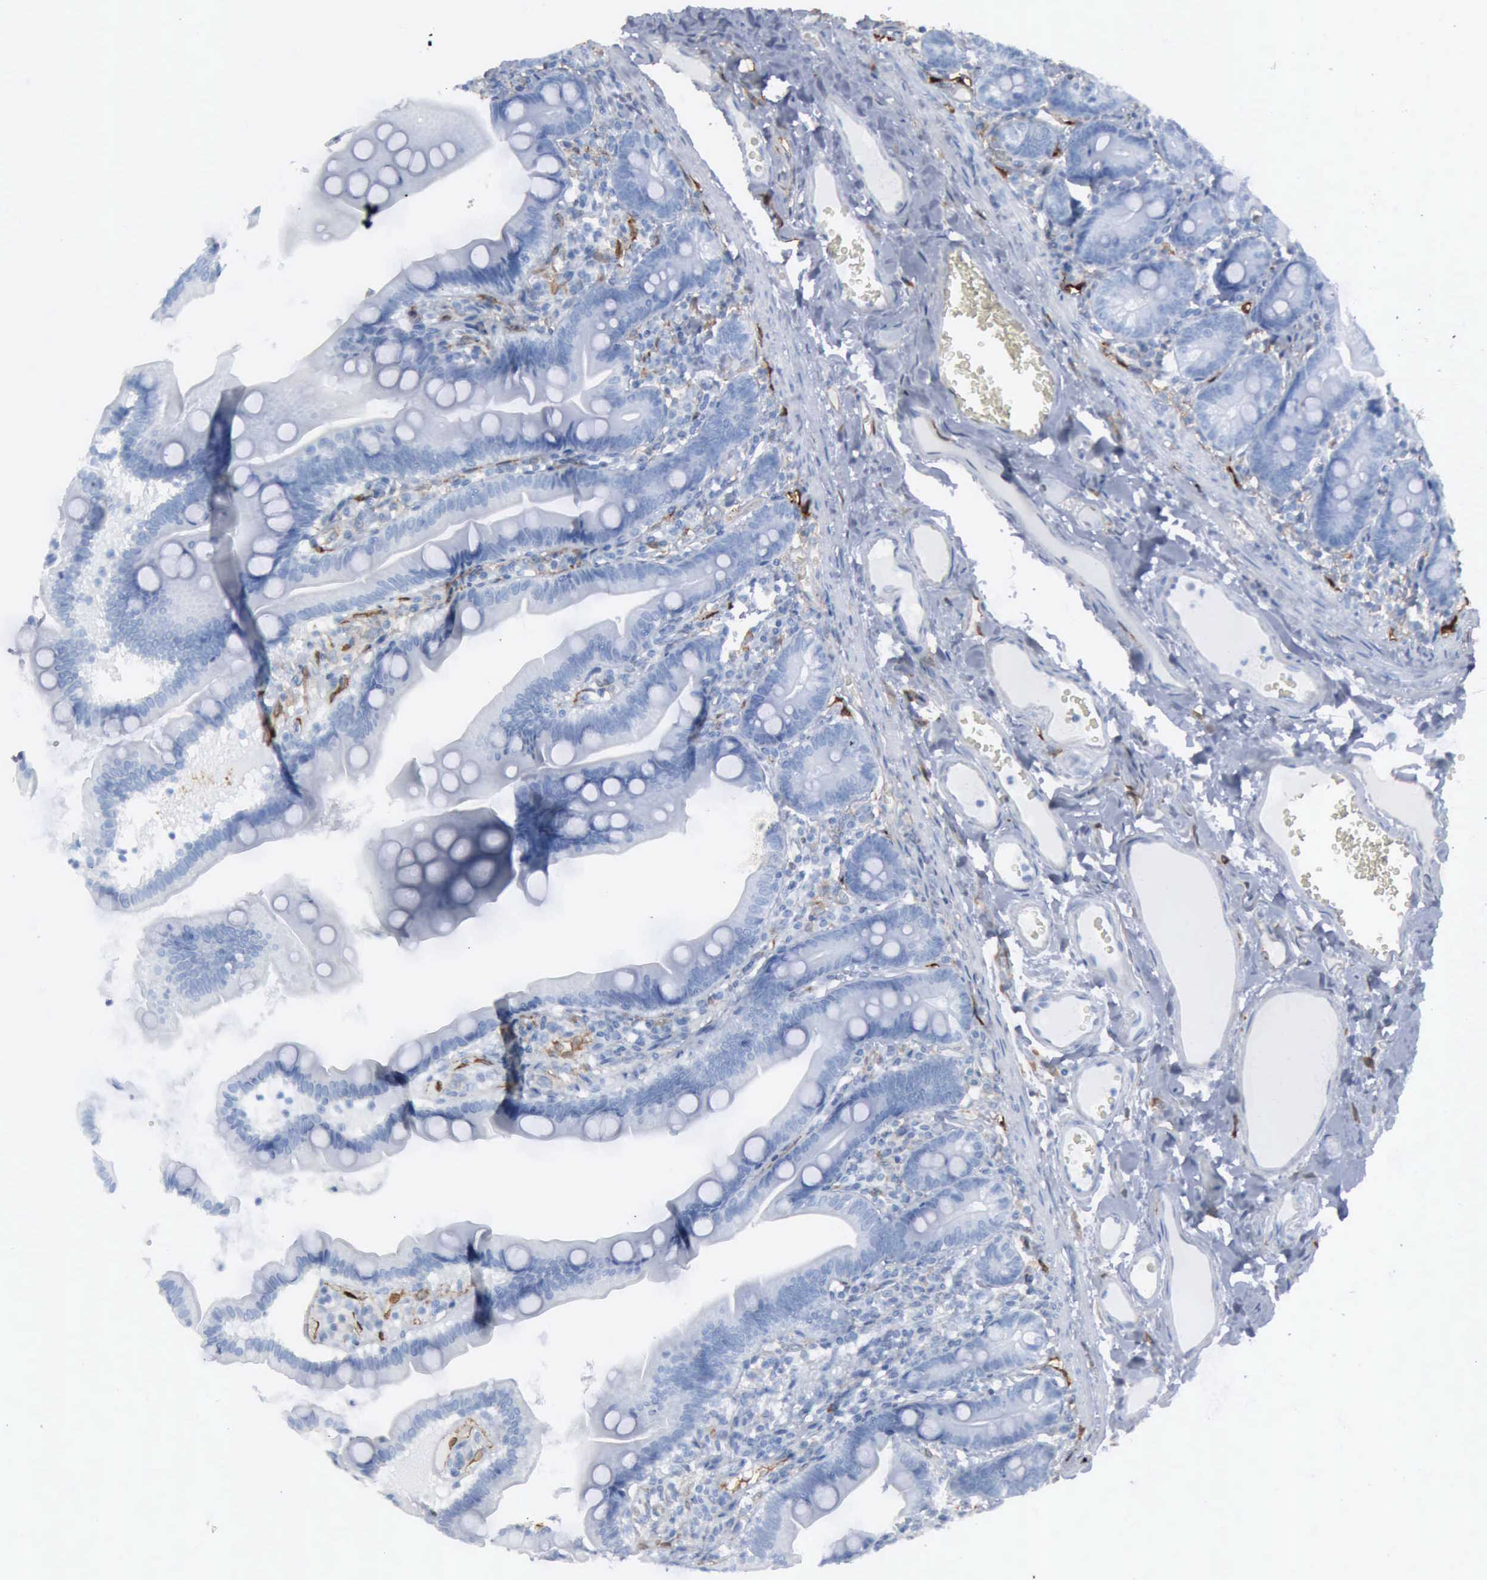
{"staining": {"intensity": "negative", "quantity": "none", "location": "none"}, "tissue": "duodenum", "cell_type": "Glandular cells", "image_type": "normal", "snomed": [{"axis": "morphology", "description": "Normal tissue, NOS"}, {"axis": "topography", "description": "Duodenum"}], "caption": "This is an IHC micrograph of normal human duodenum. There is no staining in glandular cells.", "gene": "FSCN1", "patient": {"sex": "female", "age": 75}}